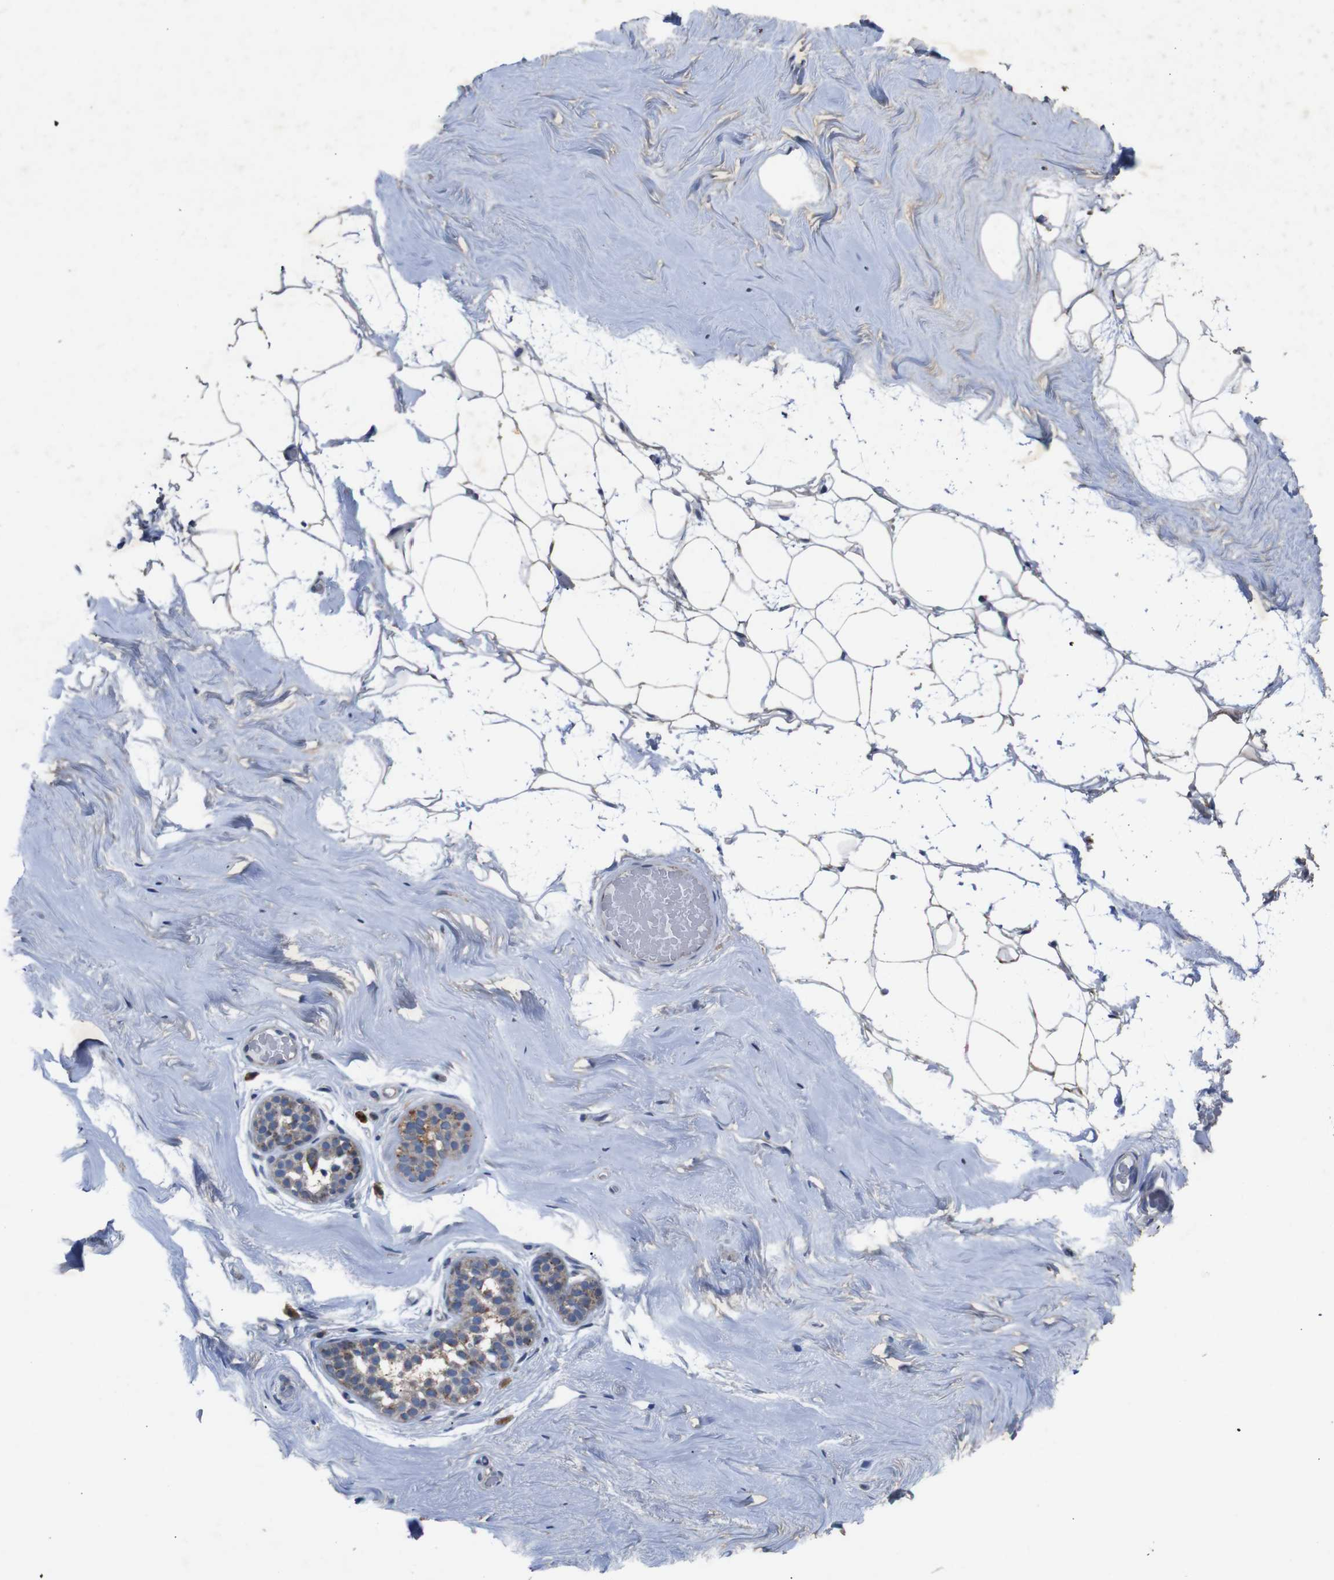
{"staining": {"intensity": "weak", "quantity": "25%-75%", "location": "cytoplasmic/membranous"}, "tissue": "breast", "cell_type": "Adipocytes", "image_type": "normal", "snomed": [{"axis": "morphology", "description": "Normal tissue, NOS"}, {"axis": "topography", "description": "Breast"}], "caption": "Immunohistochemical staining of normal human breast demonstrates 25%-75% levels of weak cytoplasmic/membranous protein staining in about 25%-75% of adipocytes. (DAB (3,3'-diaminobenzidine) IHC, brown staining for protein, blue staining for nuclei).", "gene": "CHST10", "patient": {"sex": "female", "age": 75}}